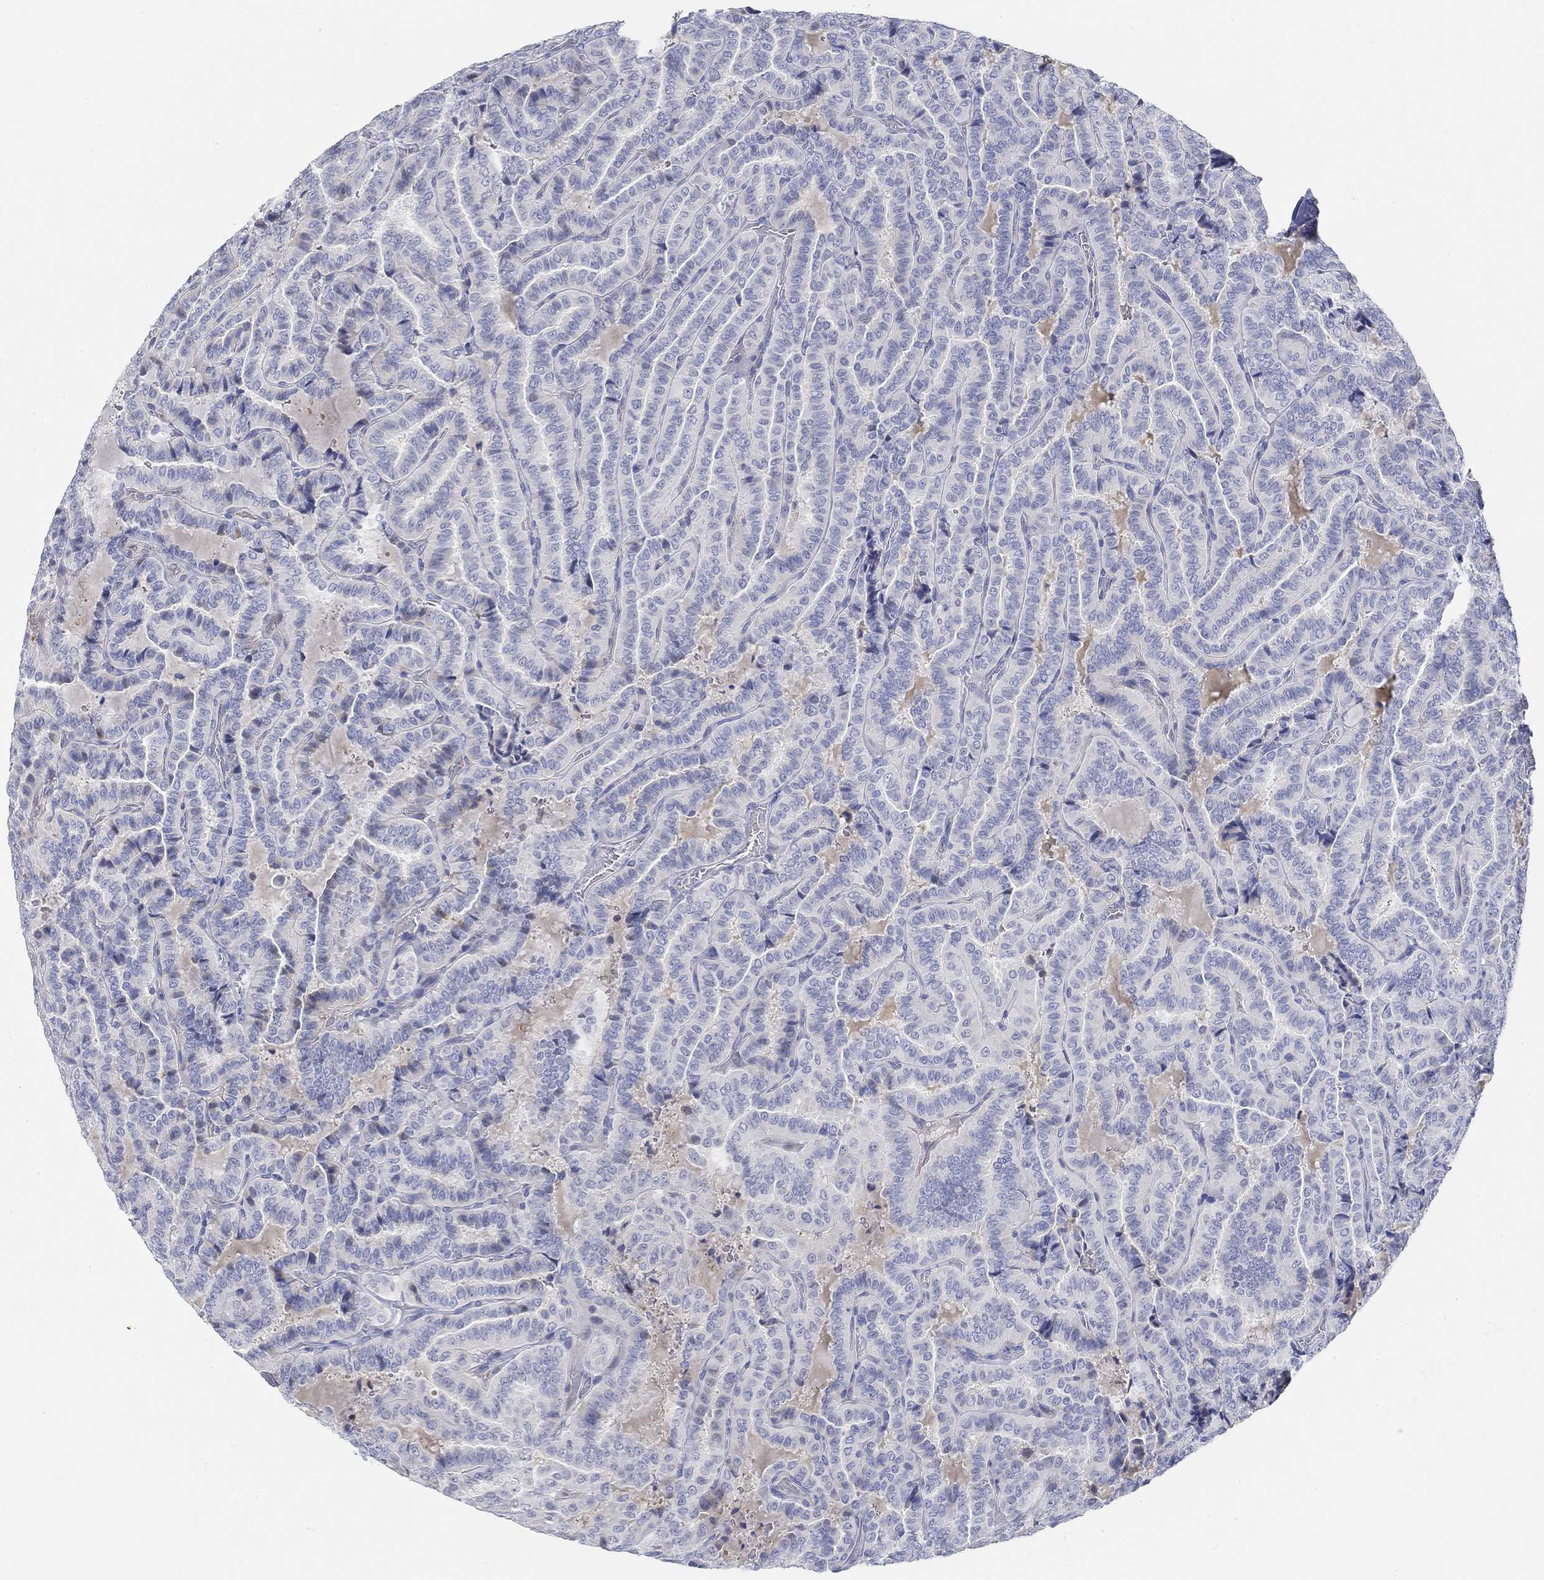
{"staining": {"intensity": "negative", "quantity": "none", "location": "none"}, "tissue": "thyroid cancer", "cell_type": "Tumor cells", "image_type": "cancer", "snomed": [{"axis": "morphology", "description": "Papillary adenocarcinoma, NOS"}, {"axis": "topography", "description": "Thyroid gland"}], "caption": "This photomicrograph is of papillary adenocarcinoma (thyroid) stained with immunohistochemistry to label a protein in brown with the nuclei are counter-stained blue. There is no expression in tumor cells.", "gene": "SNTG2", "patient": {"sex": "female", "age": 39}}